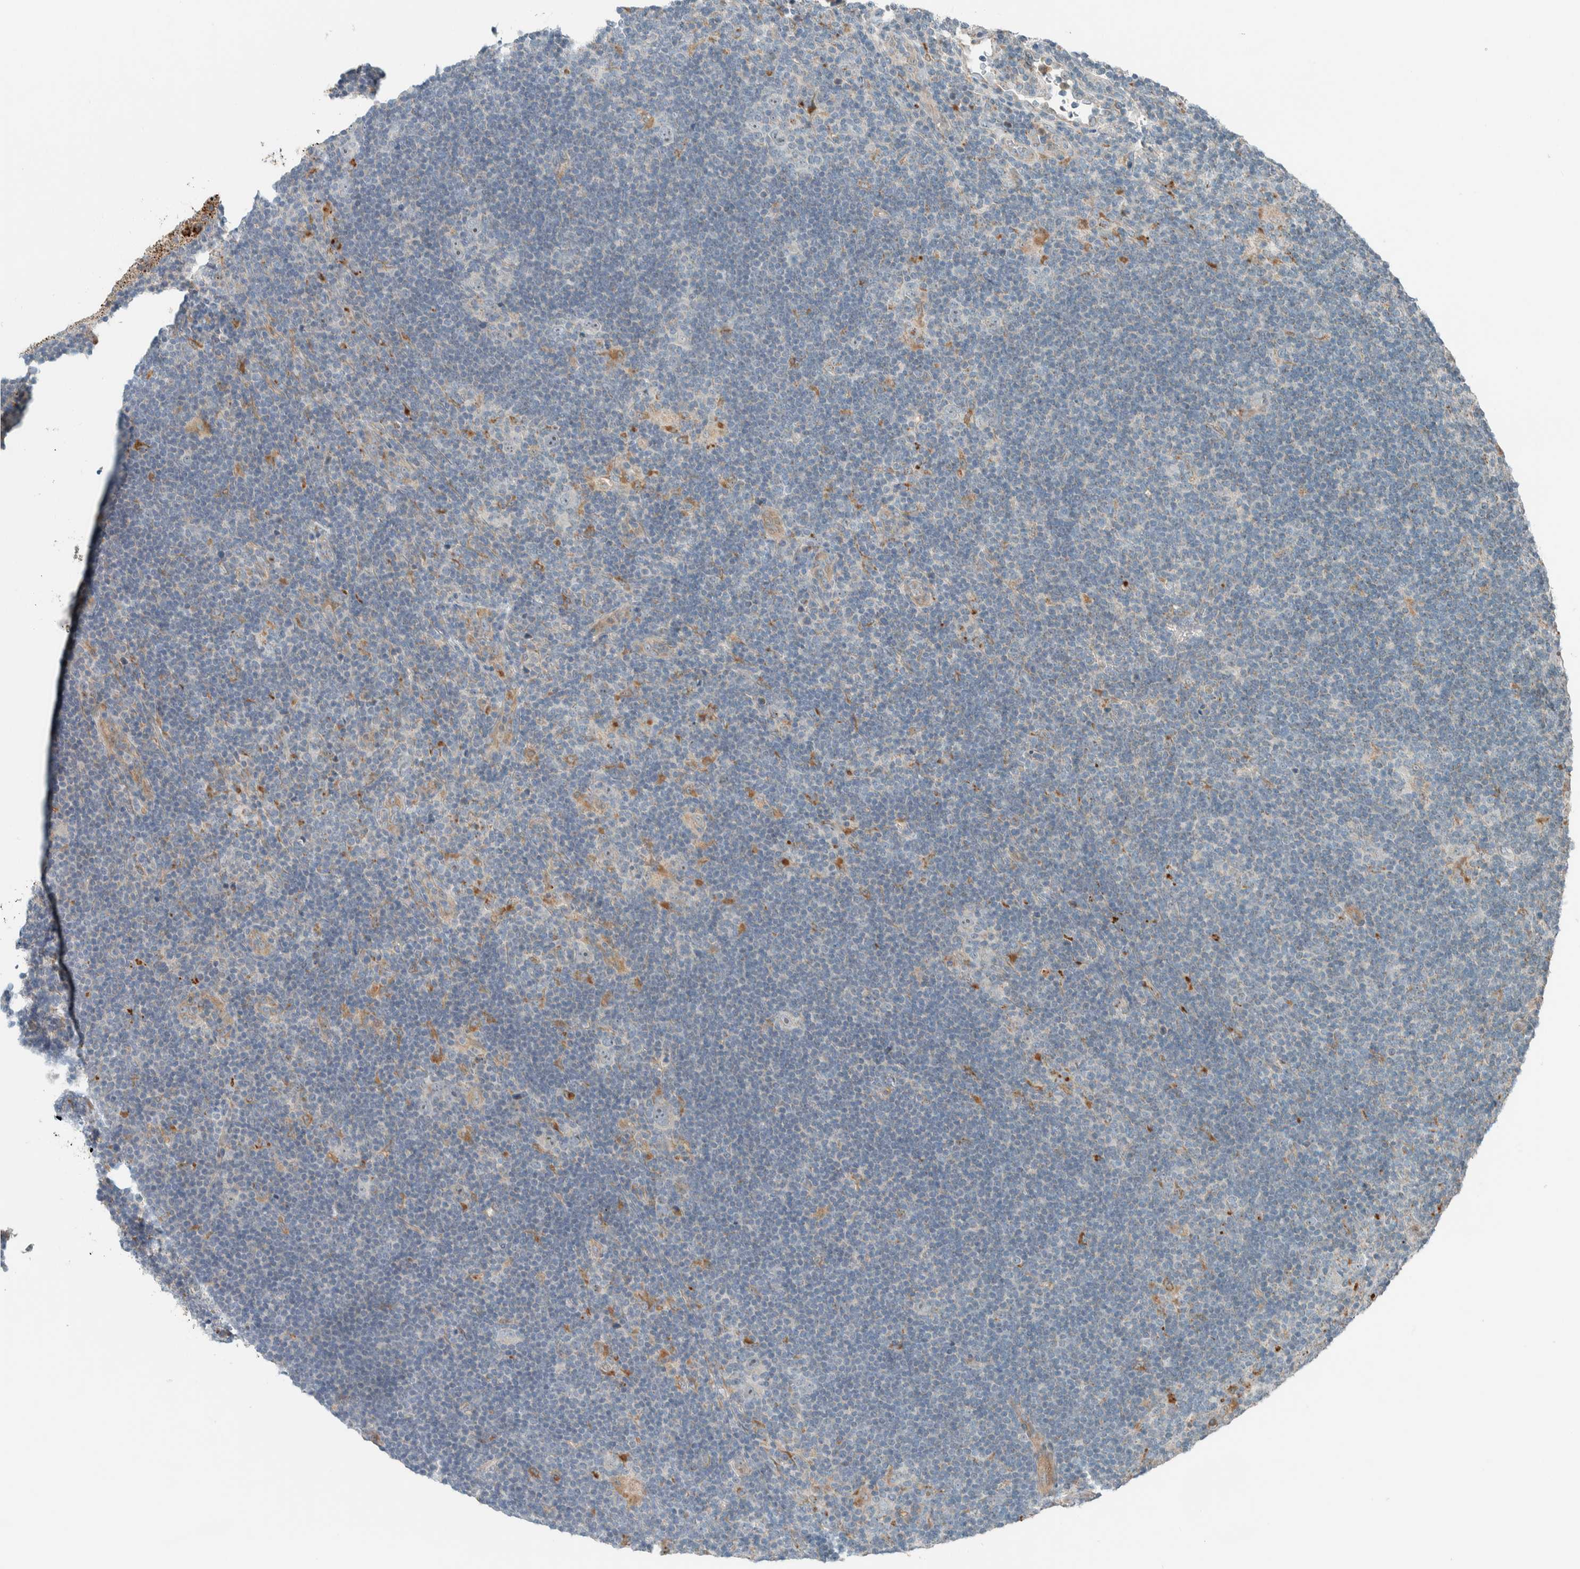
{"staining": {"intensity": "negative", "quantity": "none", "location": "none"}, "tissue": "lymphoma", "cell_type": "Tumor cells", "image_type": "cancer", "snomed": [{"axis": "morphology", "description": "Hodgkin's disease, NOS"}, {"axis": "topography", "description": "Lymph node"}], "caption": "Protein analysis of lymphoma reveals no significant positivity in tumor cells. (DAB immunohistochemistry (IHC) visualized using brightfield microscopy, high magnification).", "gene": "SLFN12L", "patient": {"sex": "female", "age": 57}}